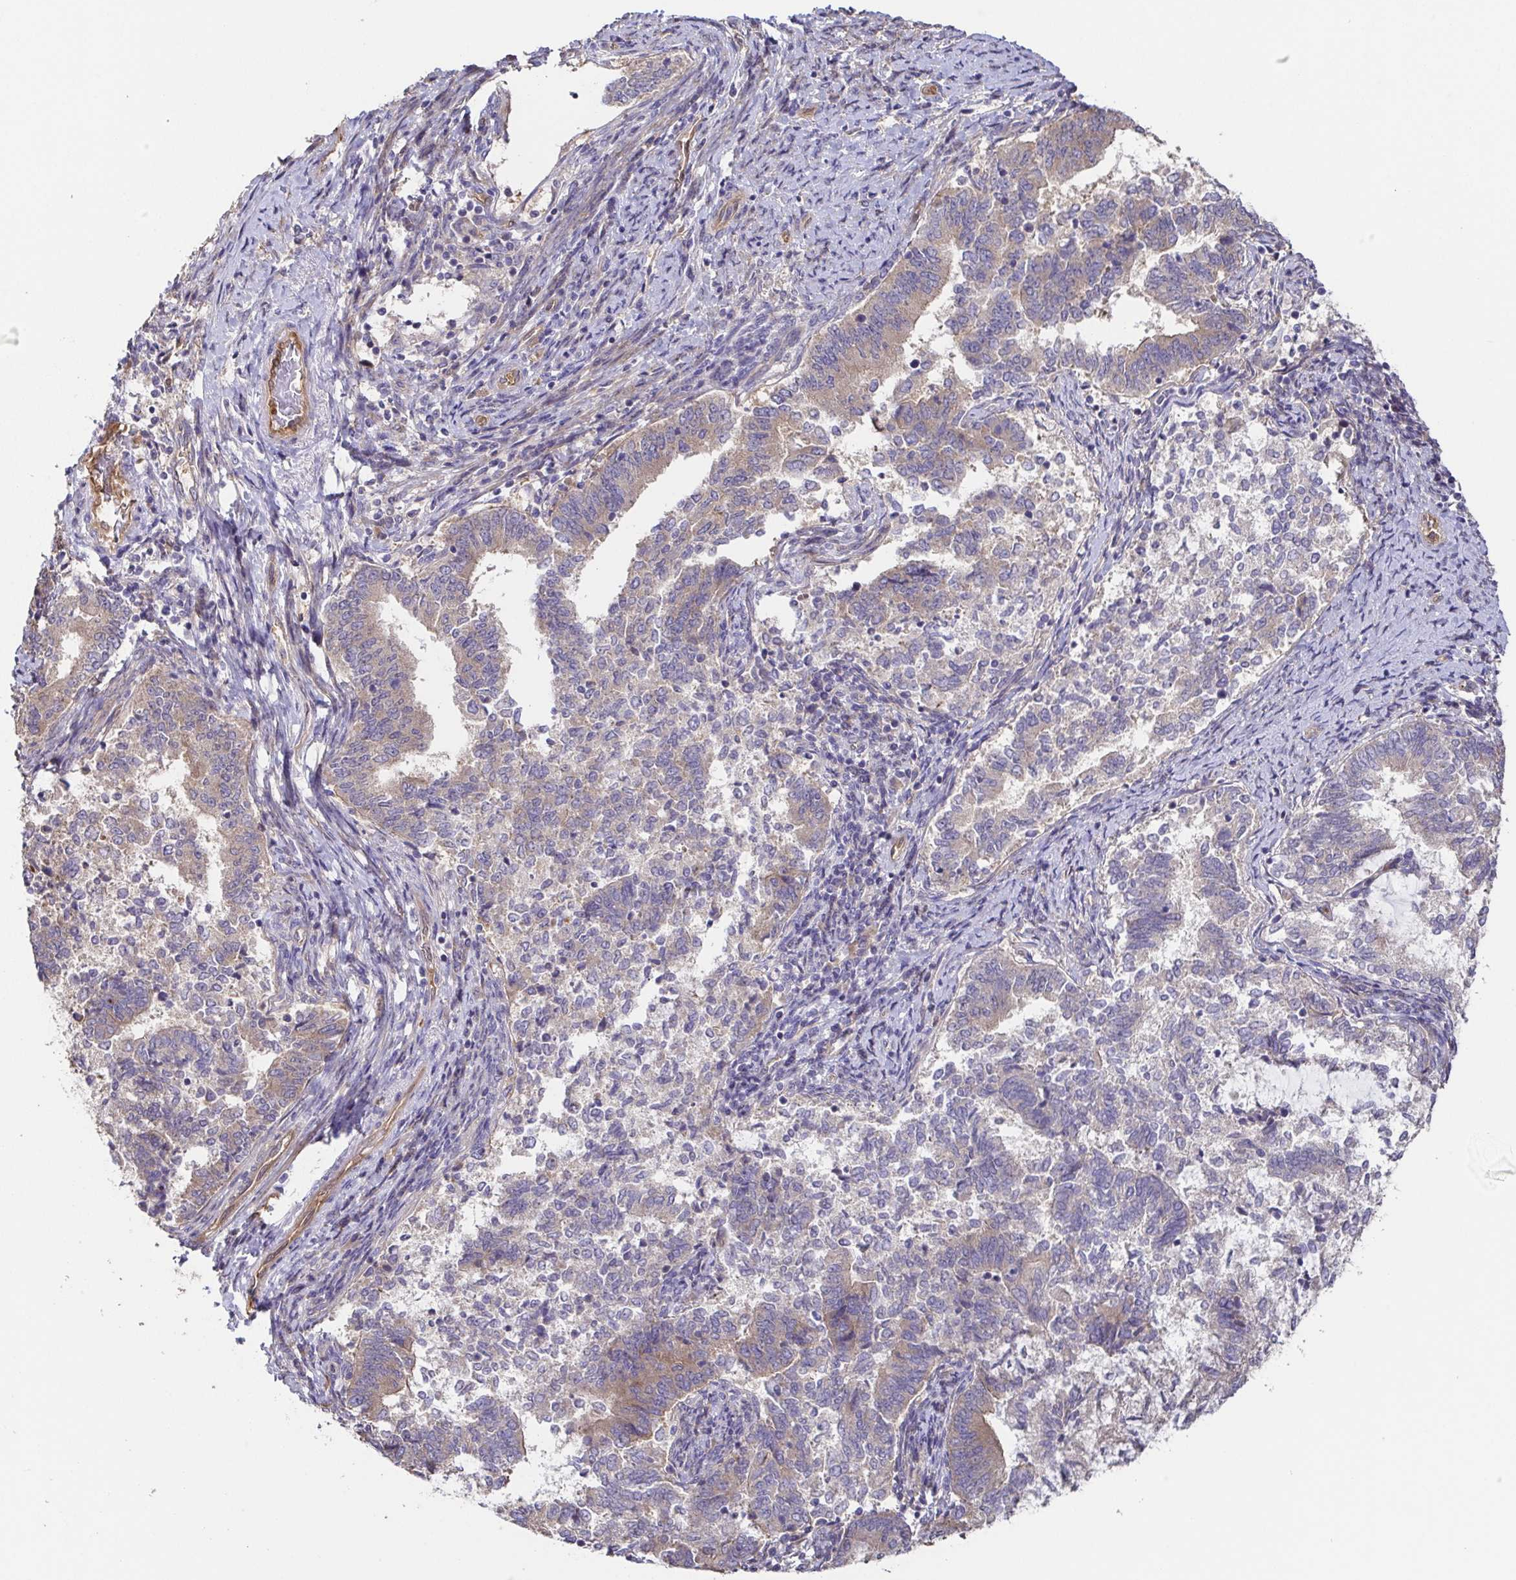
{"staining": {"intensity": "weak", "quantity": "25%-75%", "location": "cytoplasmic/membranous"}, "tissue": "endometrial cancer", "cell_type": "Tumor cells", "image_type": "cancer", "snomed": [{"axis": "morphology", "description": "Adenocarcinoma, NOS"}, {"axis": "topography", "description": "Endometrium"}], "caption": "Brown immunohistochemical staining in endometrial cancer exhibits weak cytoplasmic/membranous staining in about 25%-75% of tumor cells. (DAB (3,3'-diaminobenzidine) IHC with brightfield microscopy, high magnification).", "gene": "EIF3D", "patient": {"sex": "female", "age": 65}}